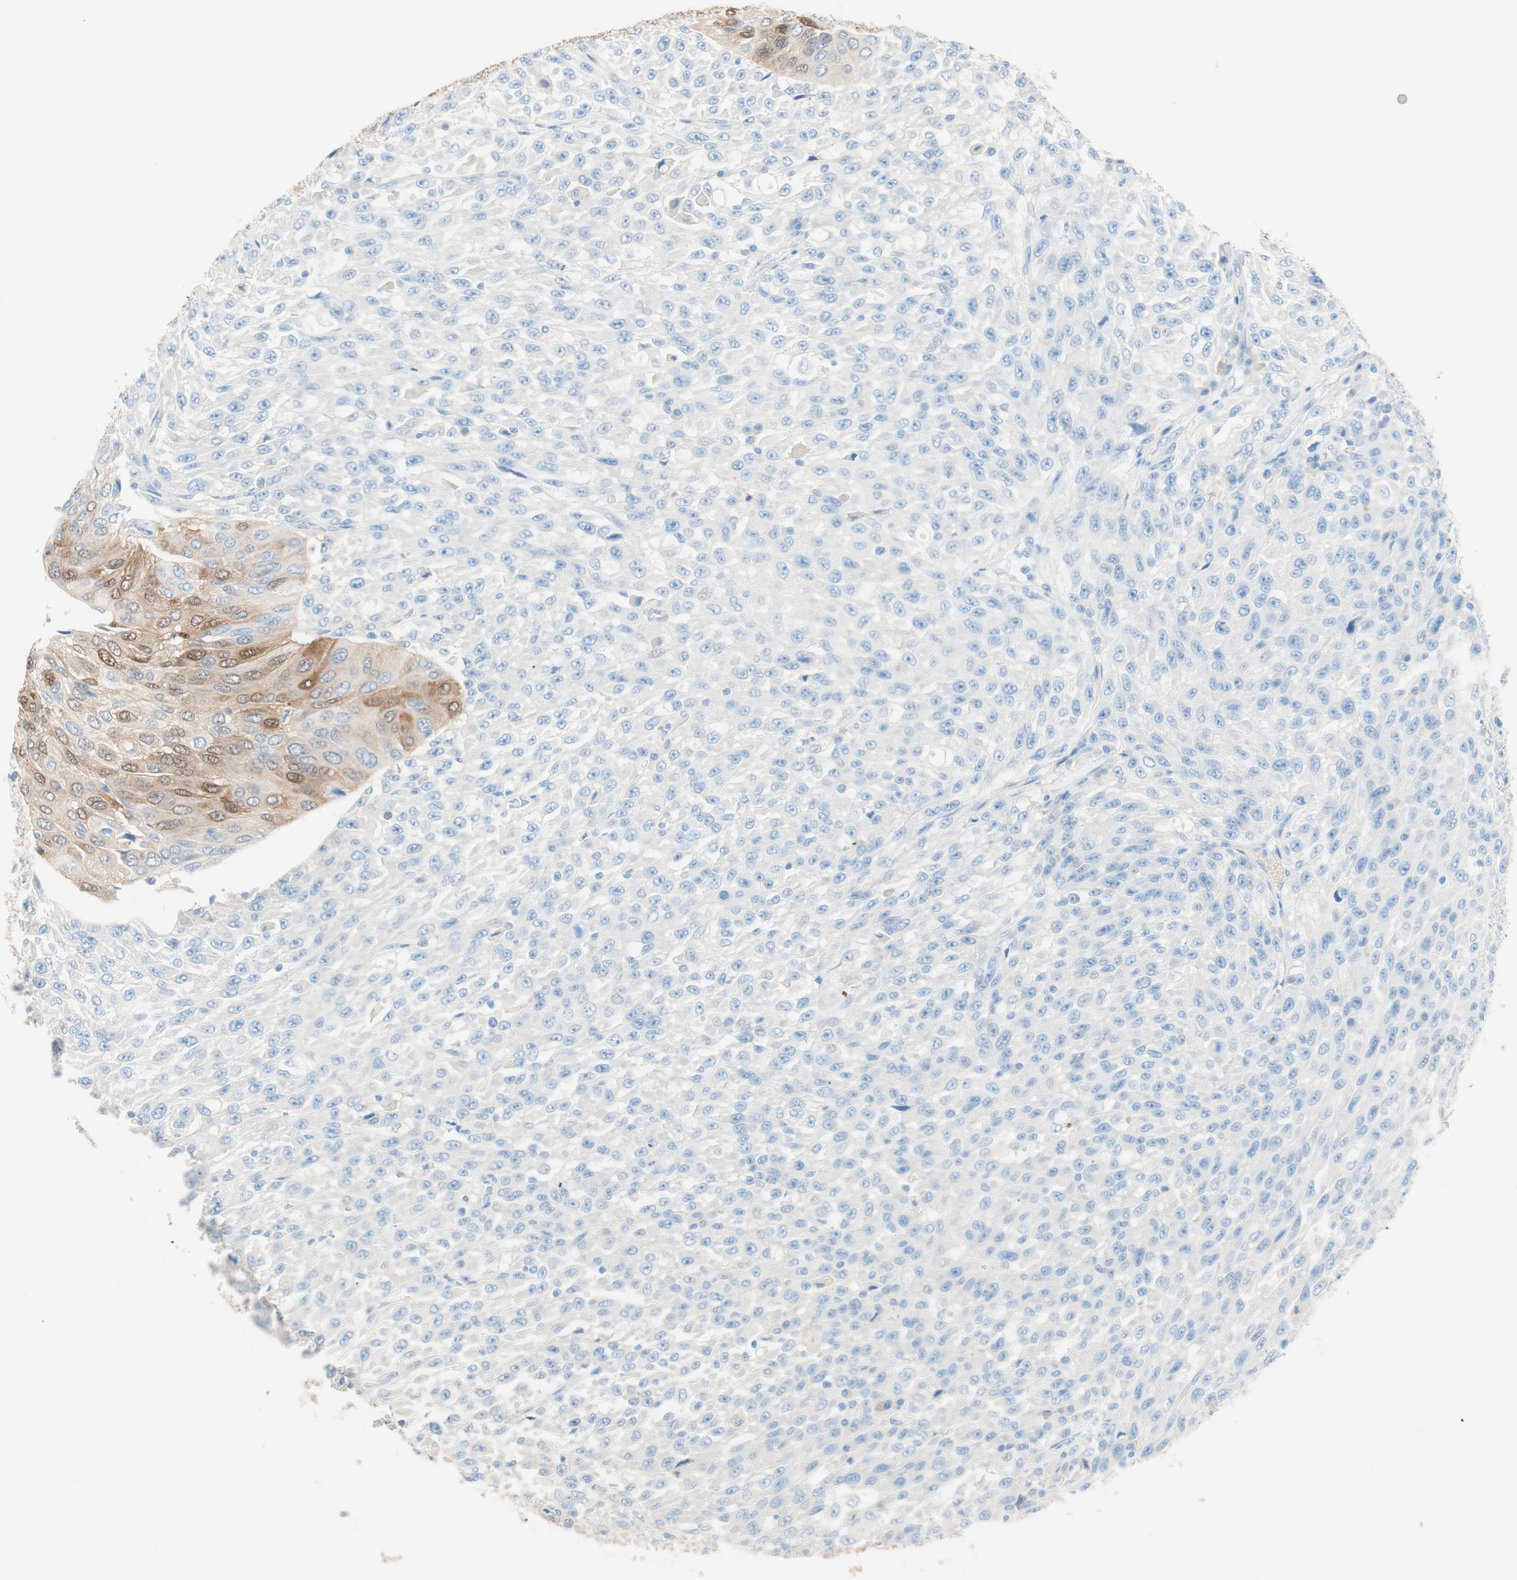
{"staining": {"intensity": "moderate", "quantity": "<25%", "location": "cytoplasmic/membranous,nuclear"}, "tissue": "urothelial cancer", "cell_type": "Tumor cells", "image_type": "cancer", "snomed": [{"axis": "morphology", "description": "Urothelial carcinoma, High grade"}, {"axis": "topography", "description": "Urinary bladder"}], "caption": "Immunohistochemistry (IHC) histopathology image of urothelial carcinoma (high-grade) stained for a protein (brown), which demonstrates low levels of moderate cytoplasmic/membranous and nuclear positivity in approximately <25% of tumor cells.", "gene": "HPGD", "patient": {"sex": "male", "age": 66}}